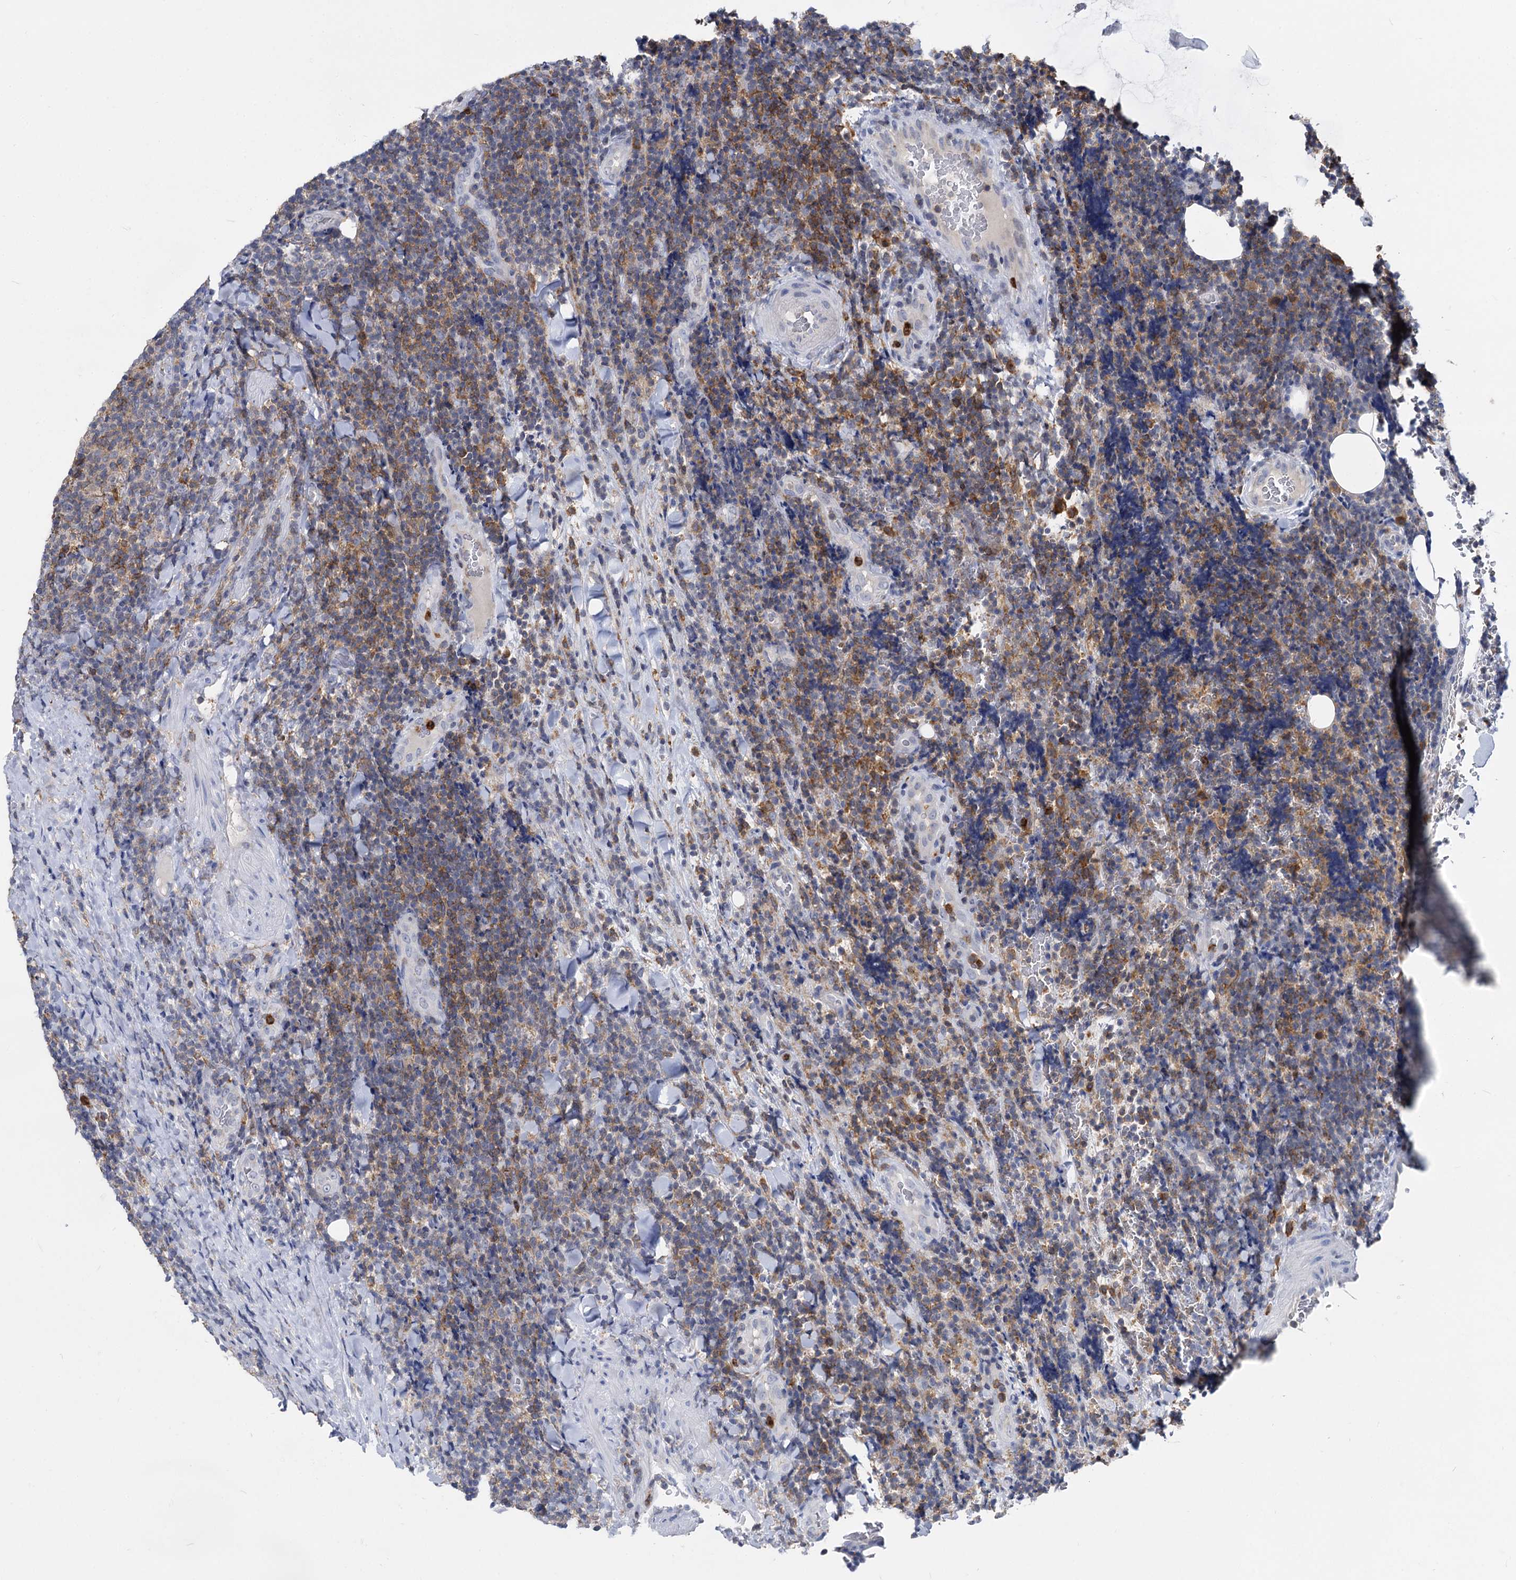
{"staining": {"intensity": "moderate", "quantity": "25%-75%", "location": "cytoplasmic/membranous"}, "tissue": "lymphoma", "cell_type": "Tumor cells", "image_type": "cancer", "snomed": [{"axis": "morphology", "description": "Malignant lymphoma, non-Hodgkin's type, Low grade"}, {"axis": "topography", "description": "Lymph node"}], "caption": "A histopathology image of lymphoma stained for a protein reveals moderate cytoplasmic/membranous brown staining in tumor cells.", "gene": "RHOG", "patient": {"sex": "male", "age": 66}}